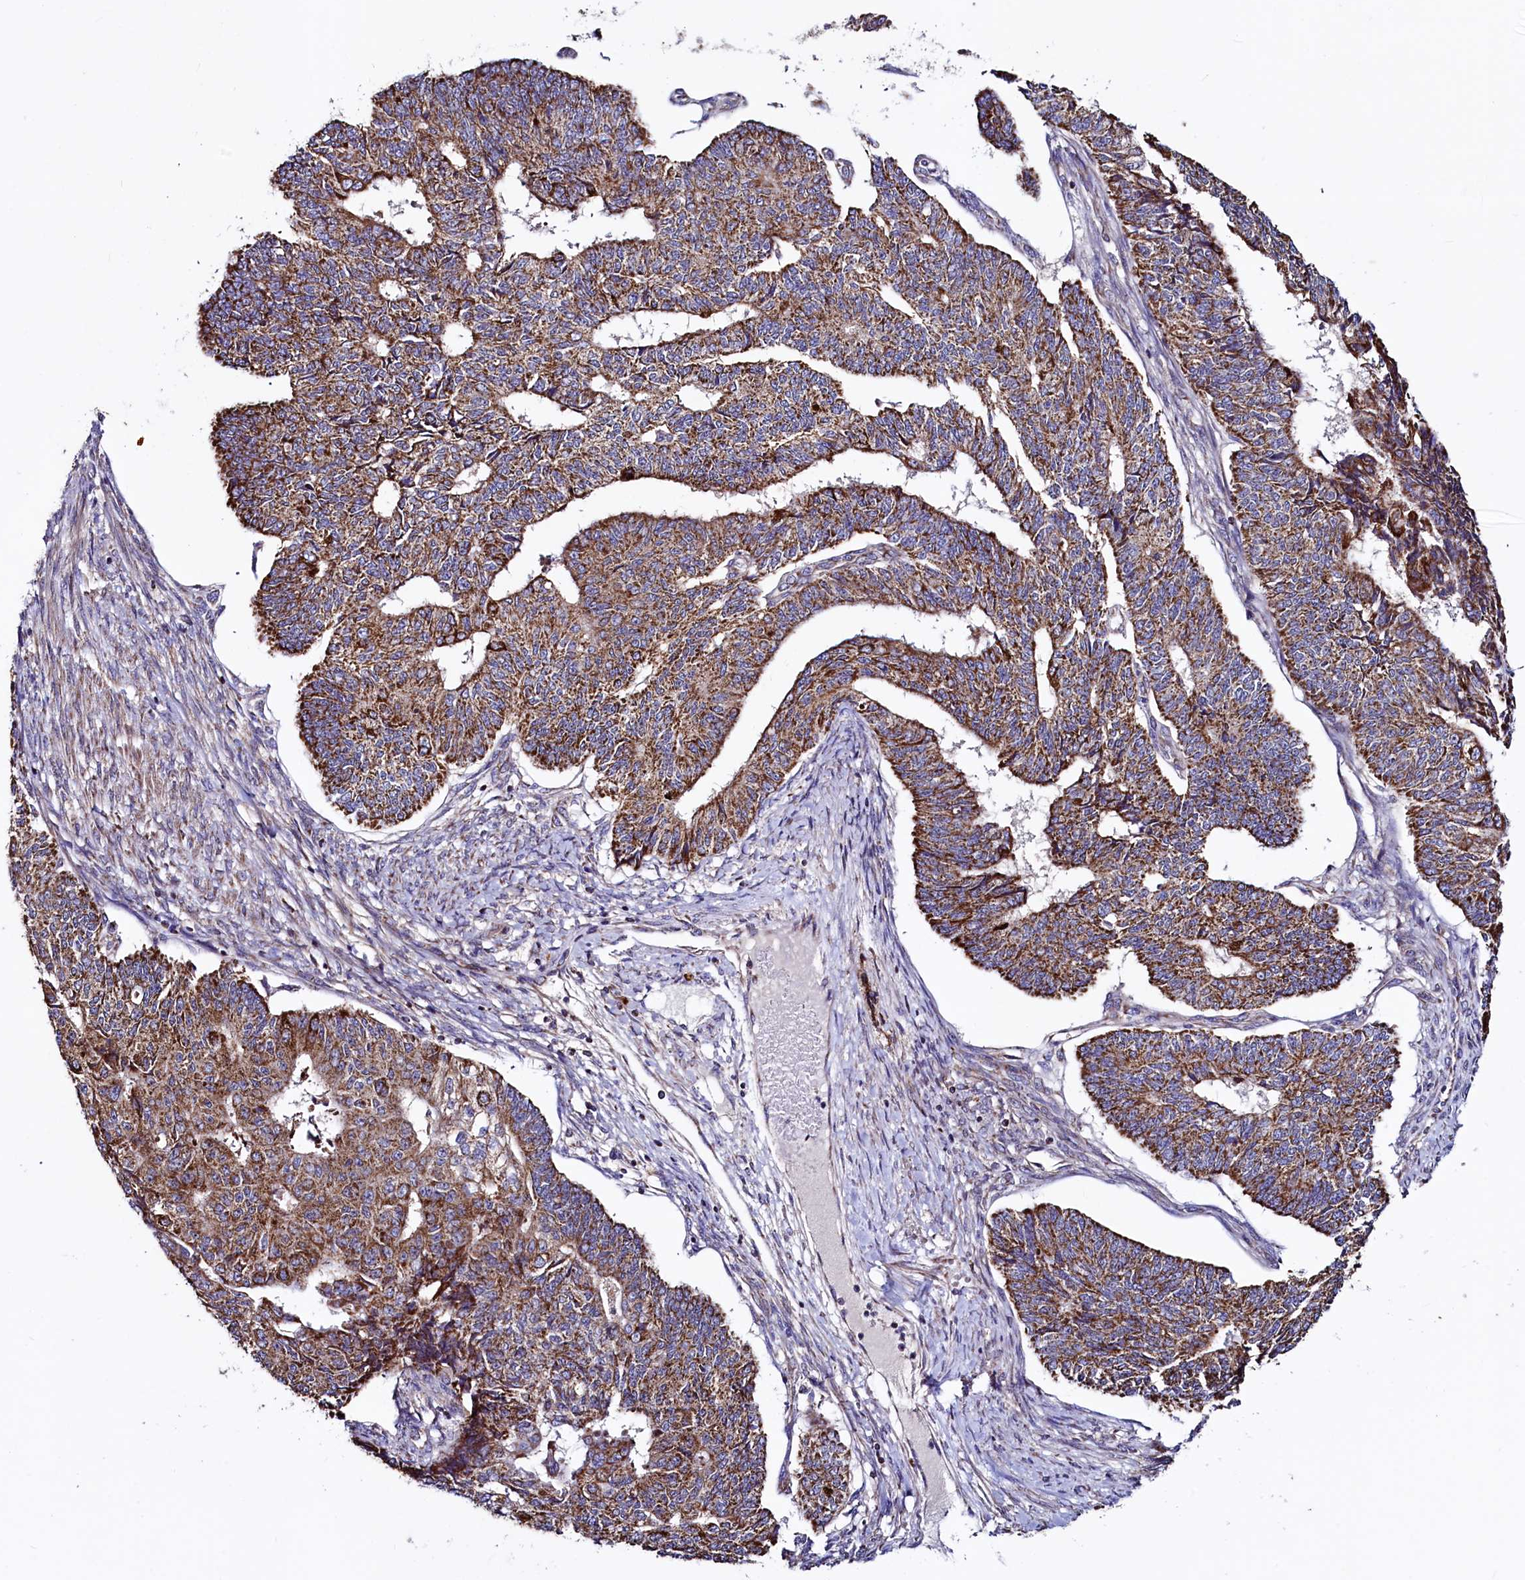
{"staining": {"intensity": "strong", "quantity": ">75%", "location": "cytoplasmic/membranous"}, "tissue": "endometrial cancer", "cell_type": "Tumor cells", "image_type": "cancer", "snomed": [{"axis": "morphology", "description": "Adenocarcinoma, NOS"}, {"axis": "topography", "description": "Endometrium"}], "caption": "Strong cytoplasmic/membranous expression for a protein is seen in approximately >75% of tumor cells of endometrial cancer (adenocarcinoma) using IHC.", "gene": "STARD5", "patient": {"sex": "female", "age": 32}}